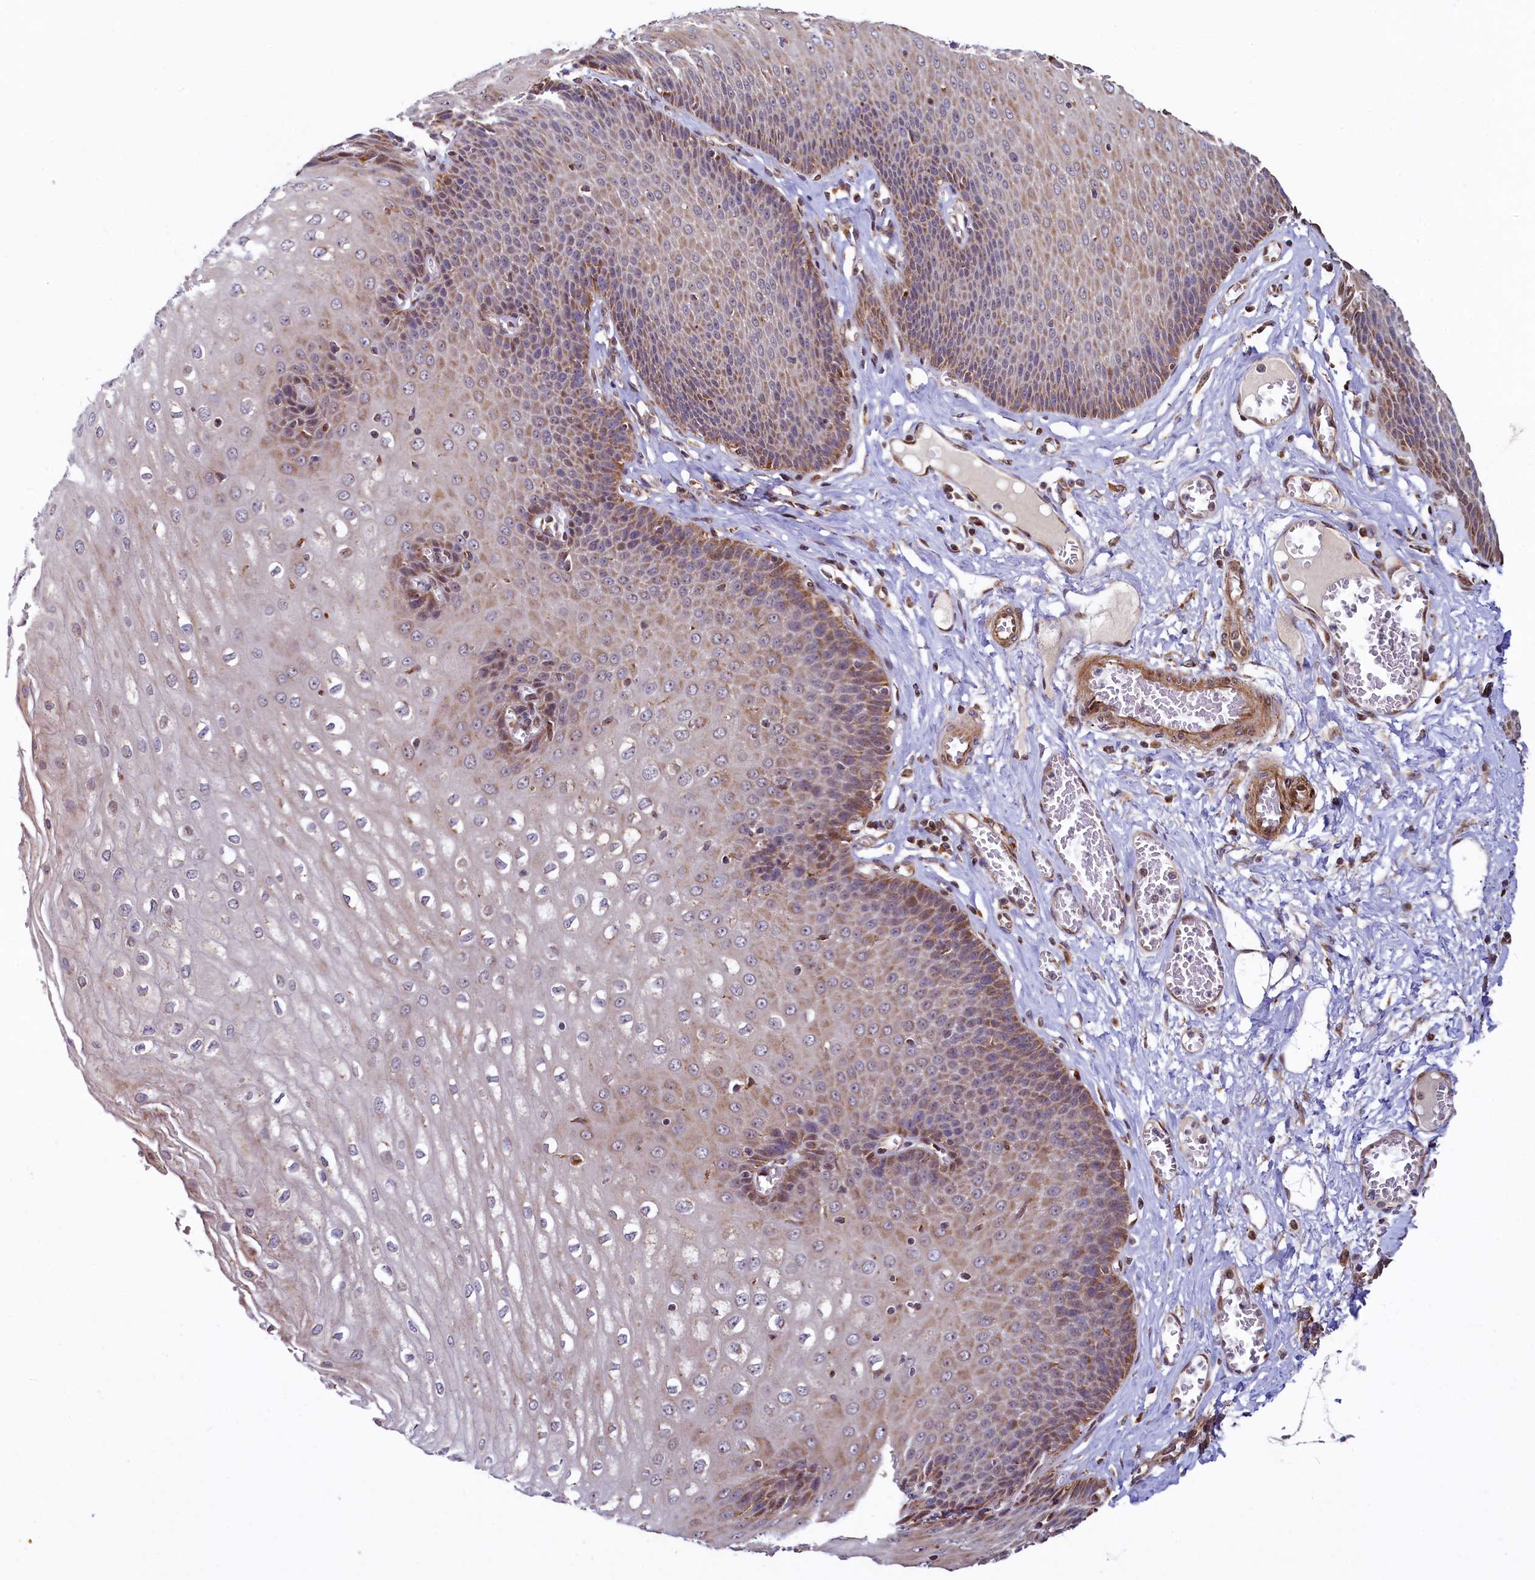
{"staining": {"intensity": "moderate", "quantity": ">75%", "location": "cytoplasmic/membranous"}, "tissue": "esophagus", "cell_type": "Squamous epithelial cells", "image_type": "normal", "snomed": [{"axis": "morphology", "description": "Normal tissue, NOS"}, {"axis": "topography", "description": "Esophagus"}], "caption": "Immunohistochemical staining of unremarkable esophagus exhibits moderate cytoplasmic/membranous protein positivity in approximately >75% of squamous epithelial cells. The staining was performed using DAB (3,3'-diaminobenzidine) to visualize the protein expression in brown, while the nuclei were stained in blue with hematoxylin (Magnification: 20x).", "gene": "ZNF577", "patient": {"sex": "male", "age": 60}}